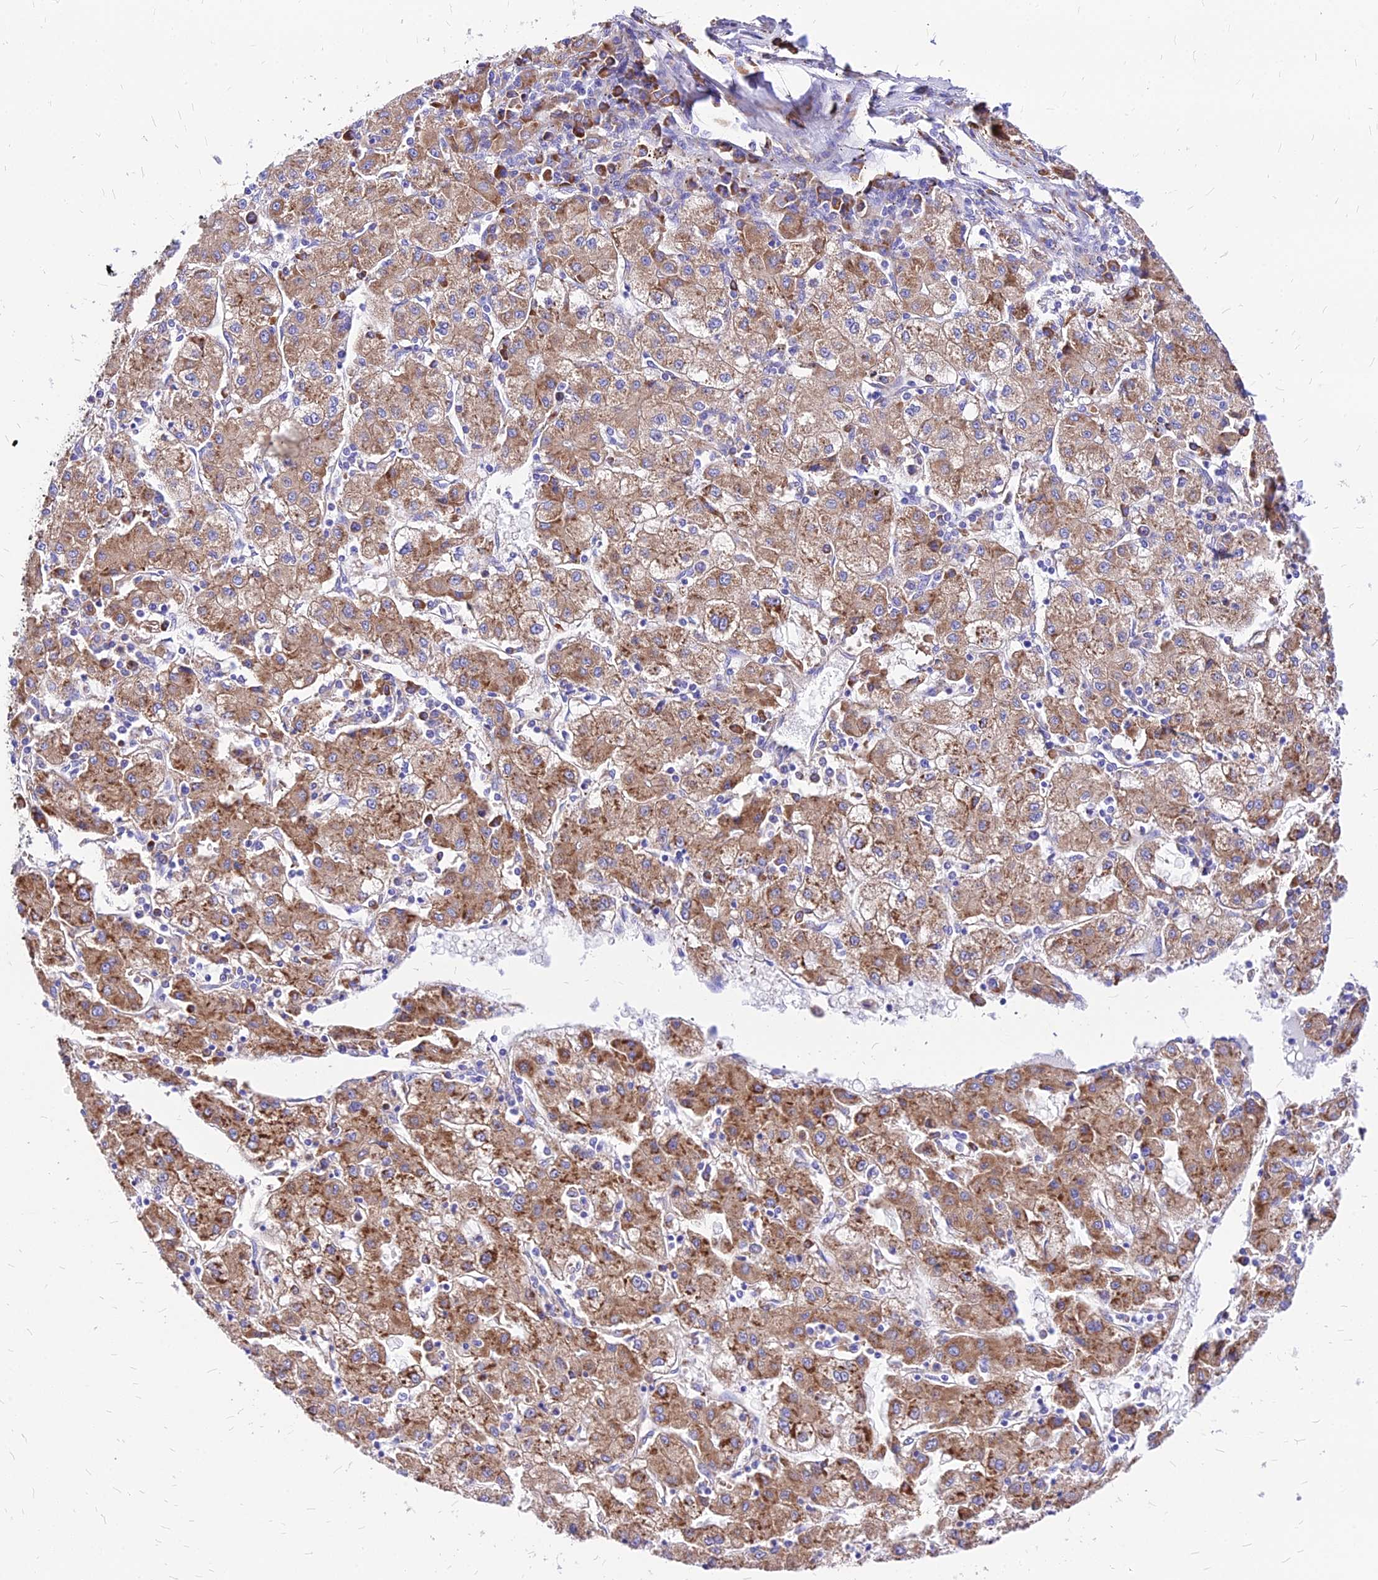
{"staining": {"intensity": "moderate", "quantity": ">75%", "location": "cytoplasmic/membranous"}, "tissue": "liver cancer", "cell_type": "Tumor cells", "image_type": "cancer", "snomed": [{"axis": "morphology", "description": "Carcinoma, Hepatocellular, NOS"}, {"axis": "topography", "description": "Liver"}], "caption": "The immunohistochemical stain labels moderate cytoplasmic/membranous expression in tumor cells of liver hepatocellular carcinoma tissue.", "gene": "RPL19", "patient": {"sex": "male", "age": 72}}